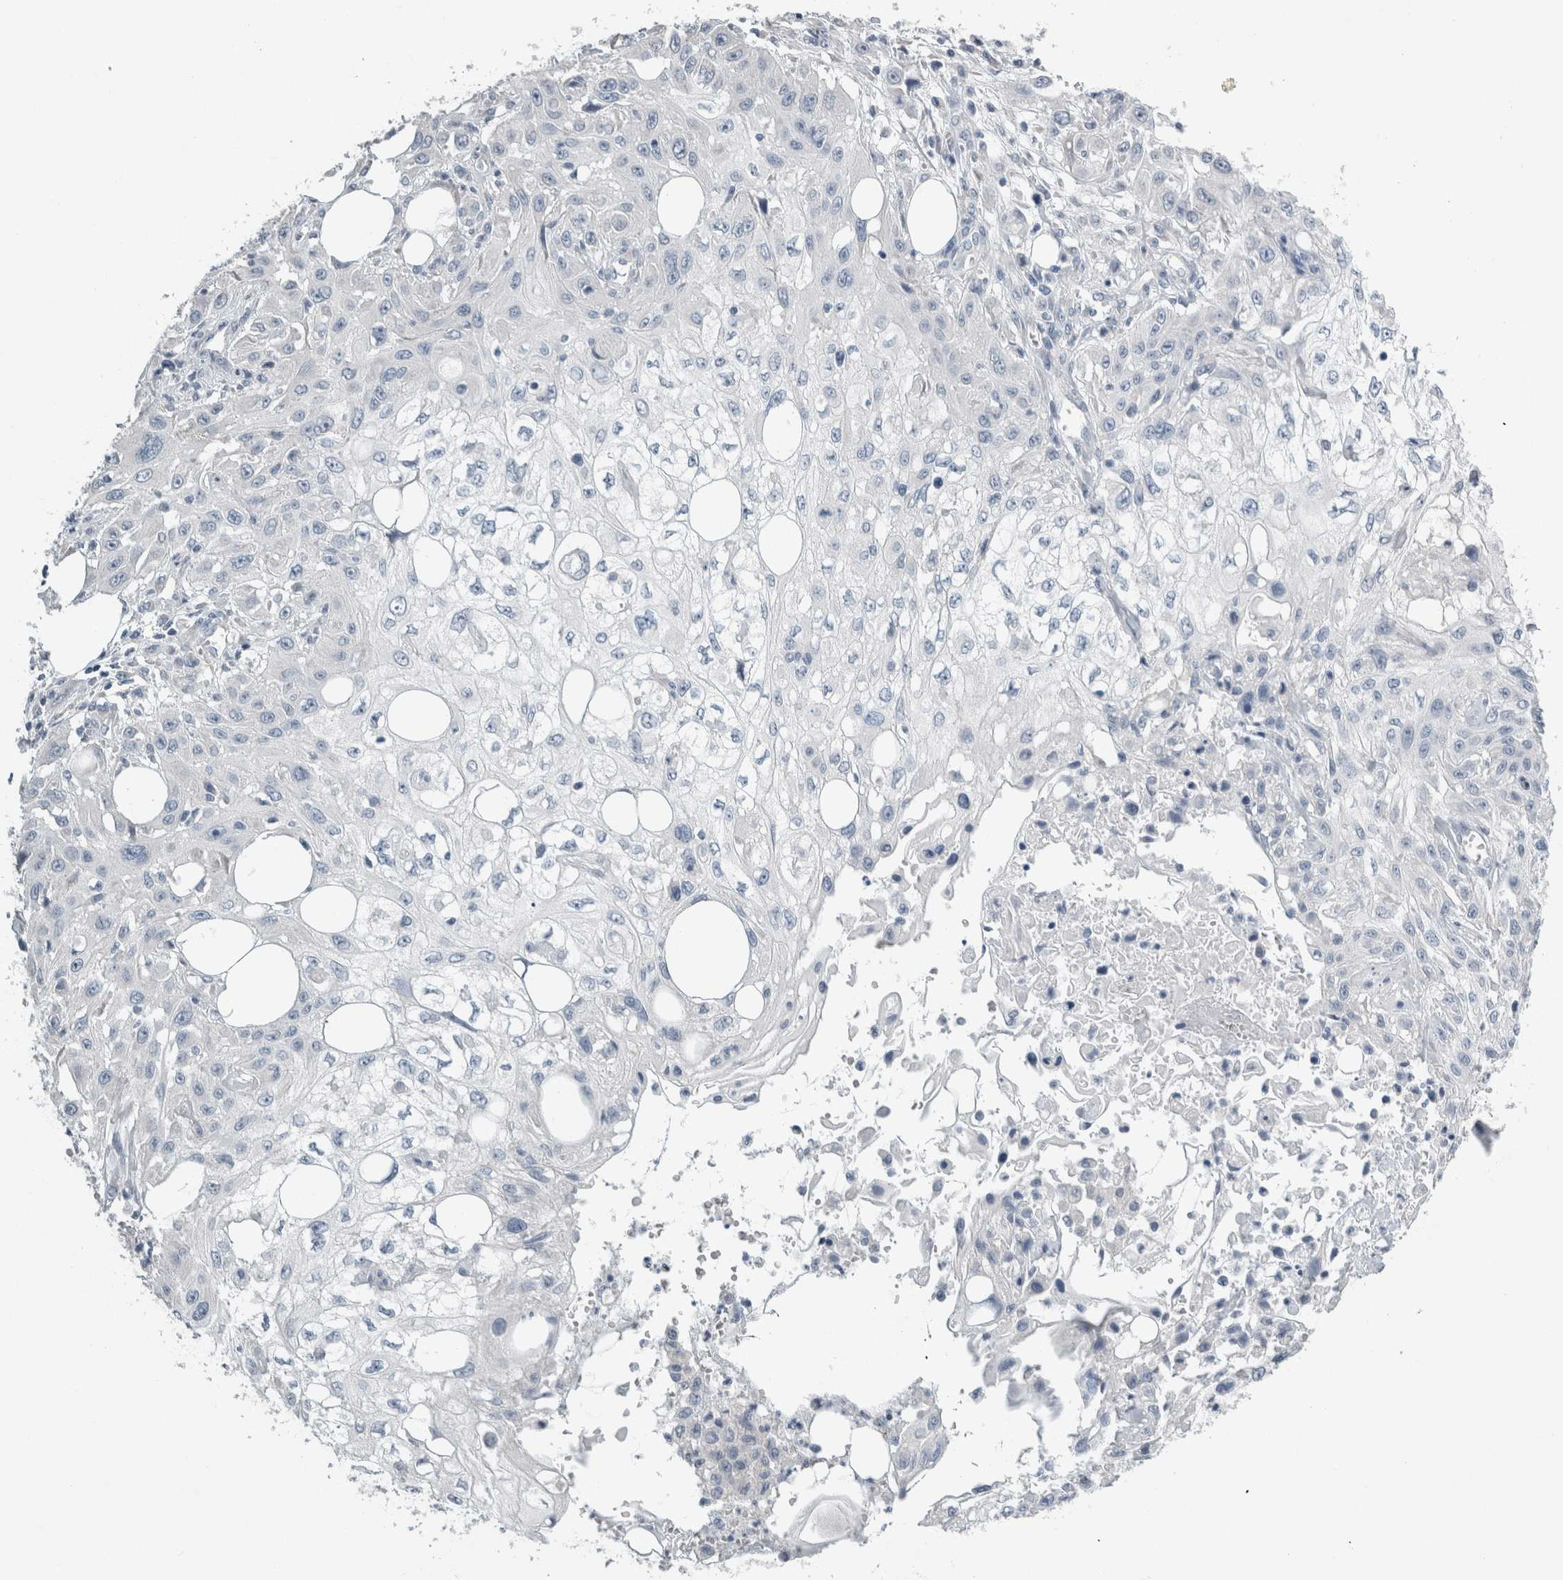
{"staining": {"intensity": "negative", "quantity": "none", "location": "none"}, "tissue": "skin cancer", "cell_type": "Tumor cells", "image_type": "cancer", "snomed": [{"axis": "morphology", "description": "Squamous cell carcinoma, NOS"}, {"axis": "topography", "description": "Skin"}], "caption": "High magnification brightfield microscopy of skin cancer (squamous cell carcinoma) stained with DAB (brown) and counterstained with hematoxylin (blue): tumor cells show no significant expression. Nuclei are stained in blue.", "gene": "NEFM", "patient": {"sex": "male", "age": 75}}